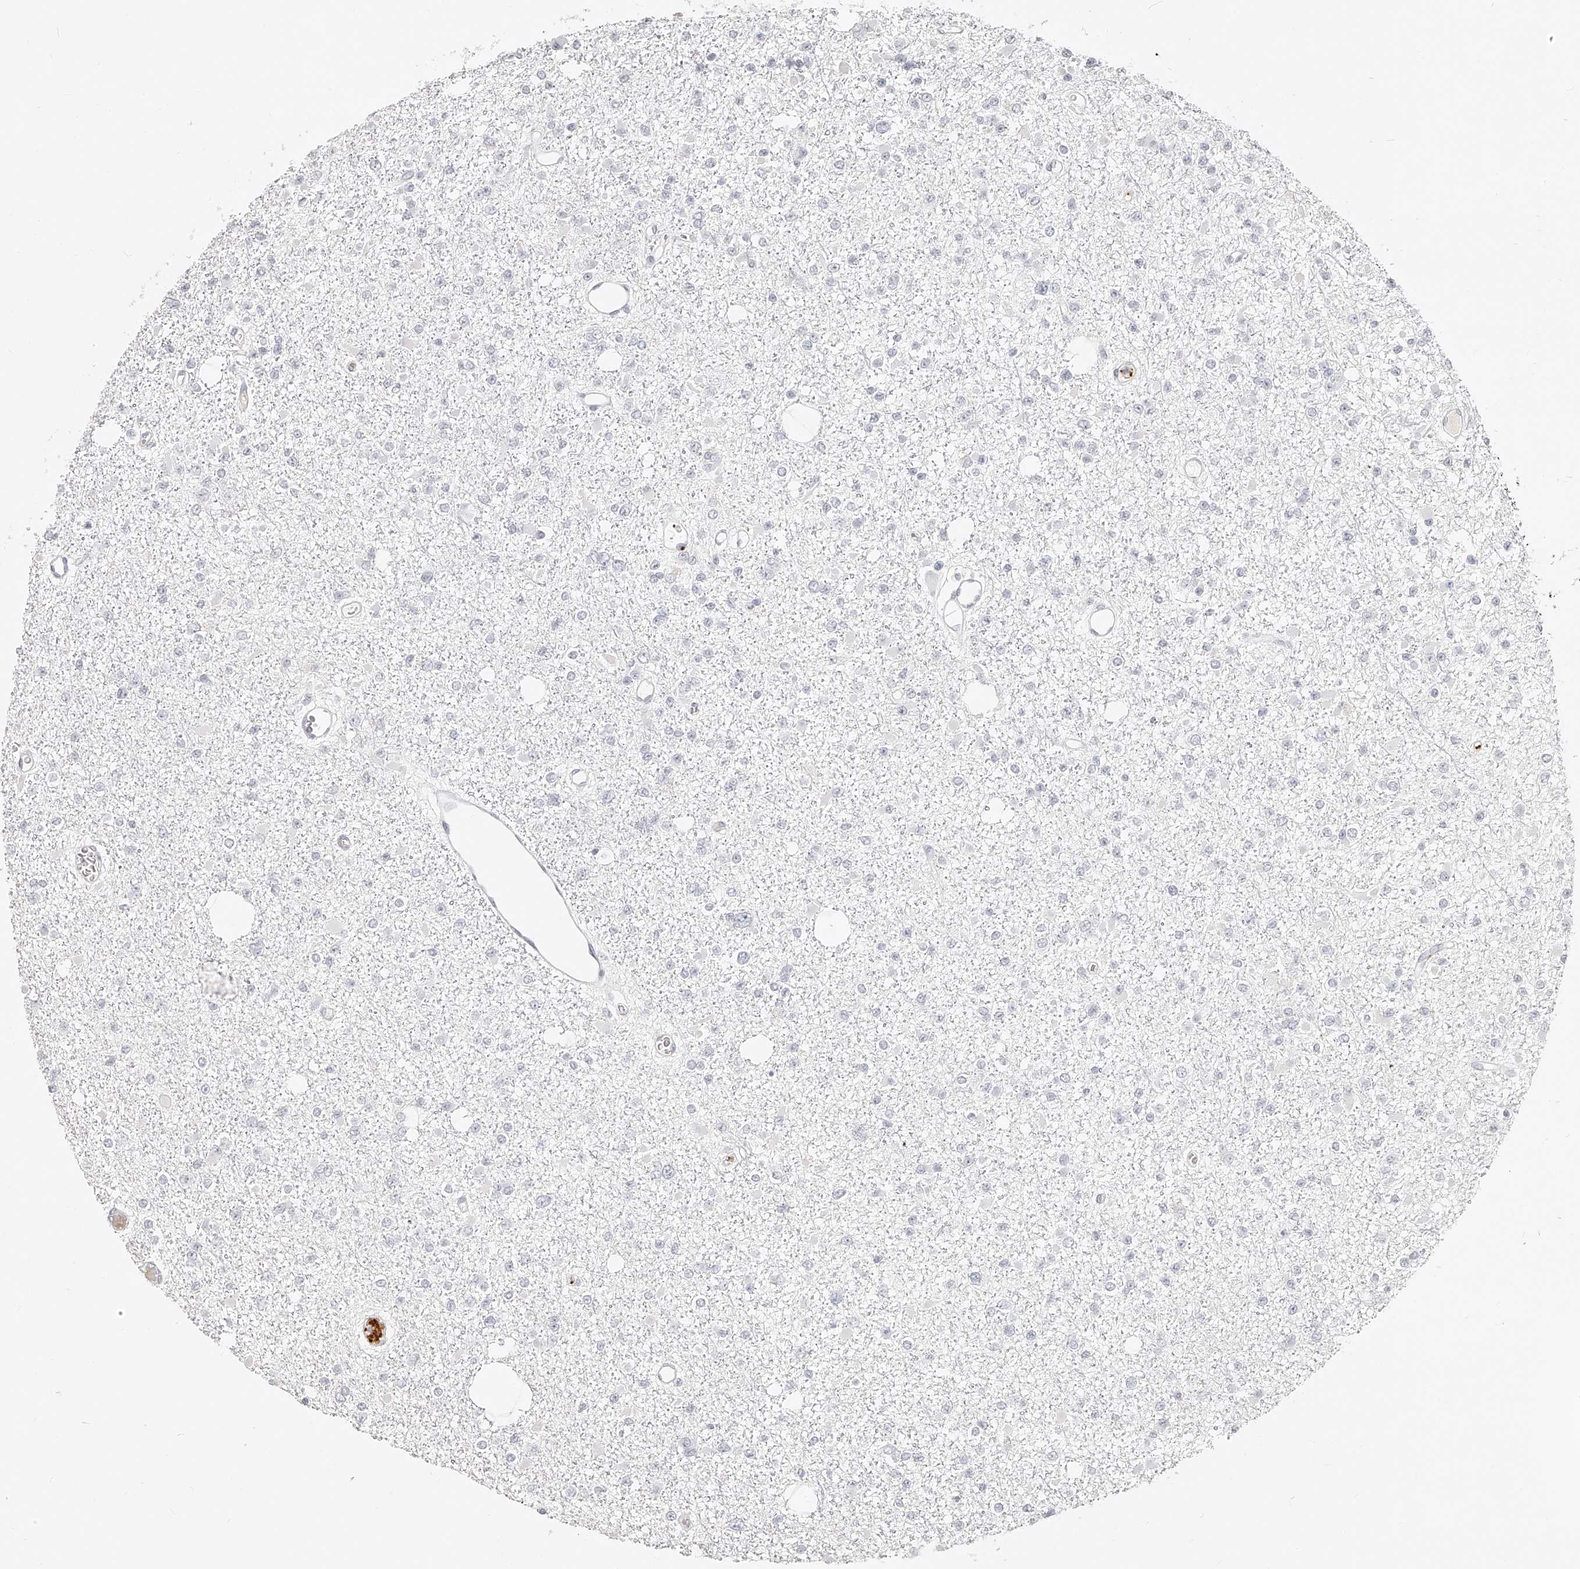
{"staining": {"intensity": "negative", "quantity": "none", "location": "none"}, "tissue": "glioma", "cell_type": "Tumor cells", "image_type": "cancer", "snomed": [{"axis": "morphology", "description": "Glioma, malignant, Low grade"}, {"axis": "topography", "description": "Brain"}], "caption": "Immunohistochemistry (IHC) image of glioma stained for a protein (brown), which demonstrates no expression in tumor cells.", "gene": "ITGB3", "patient": {"sex": "female", "age": 22}}